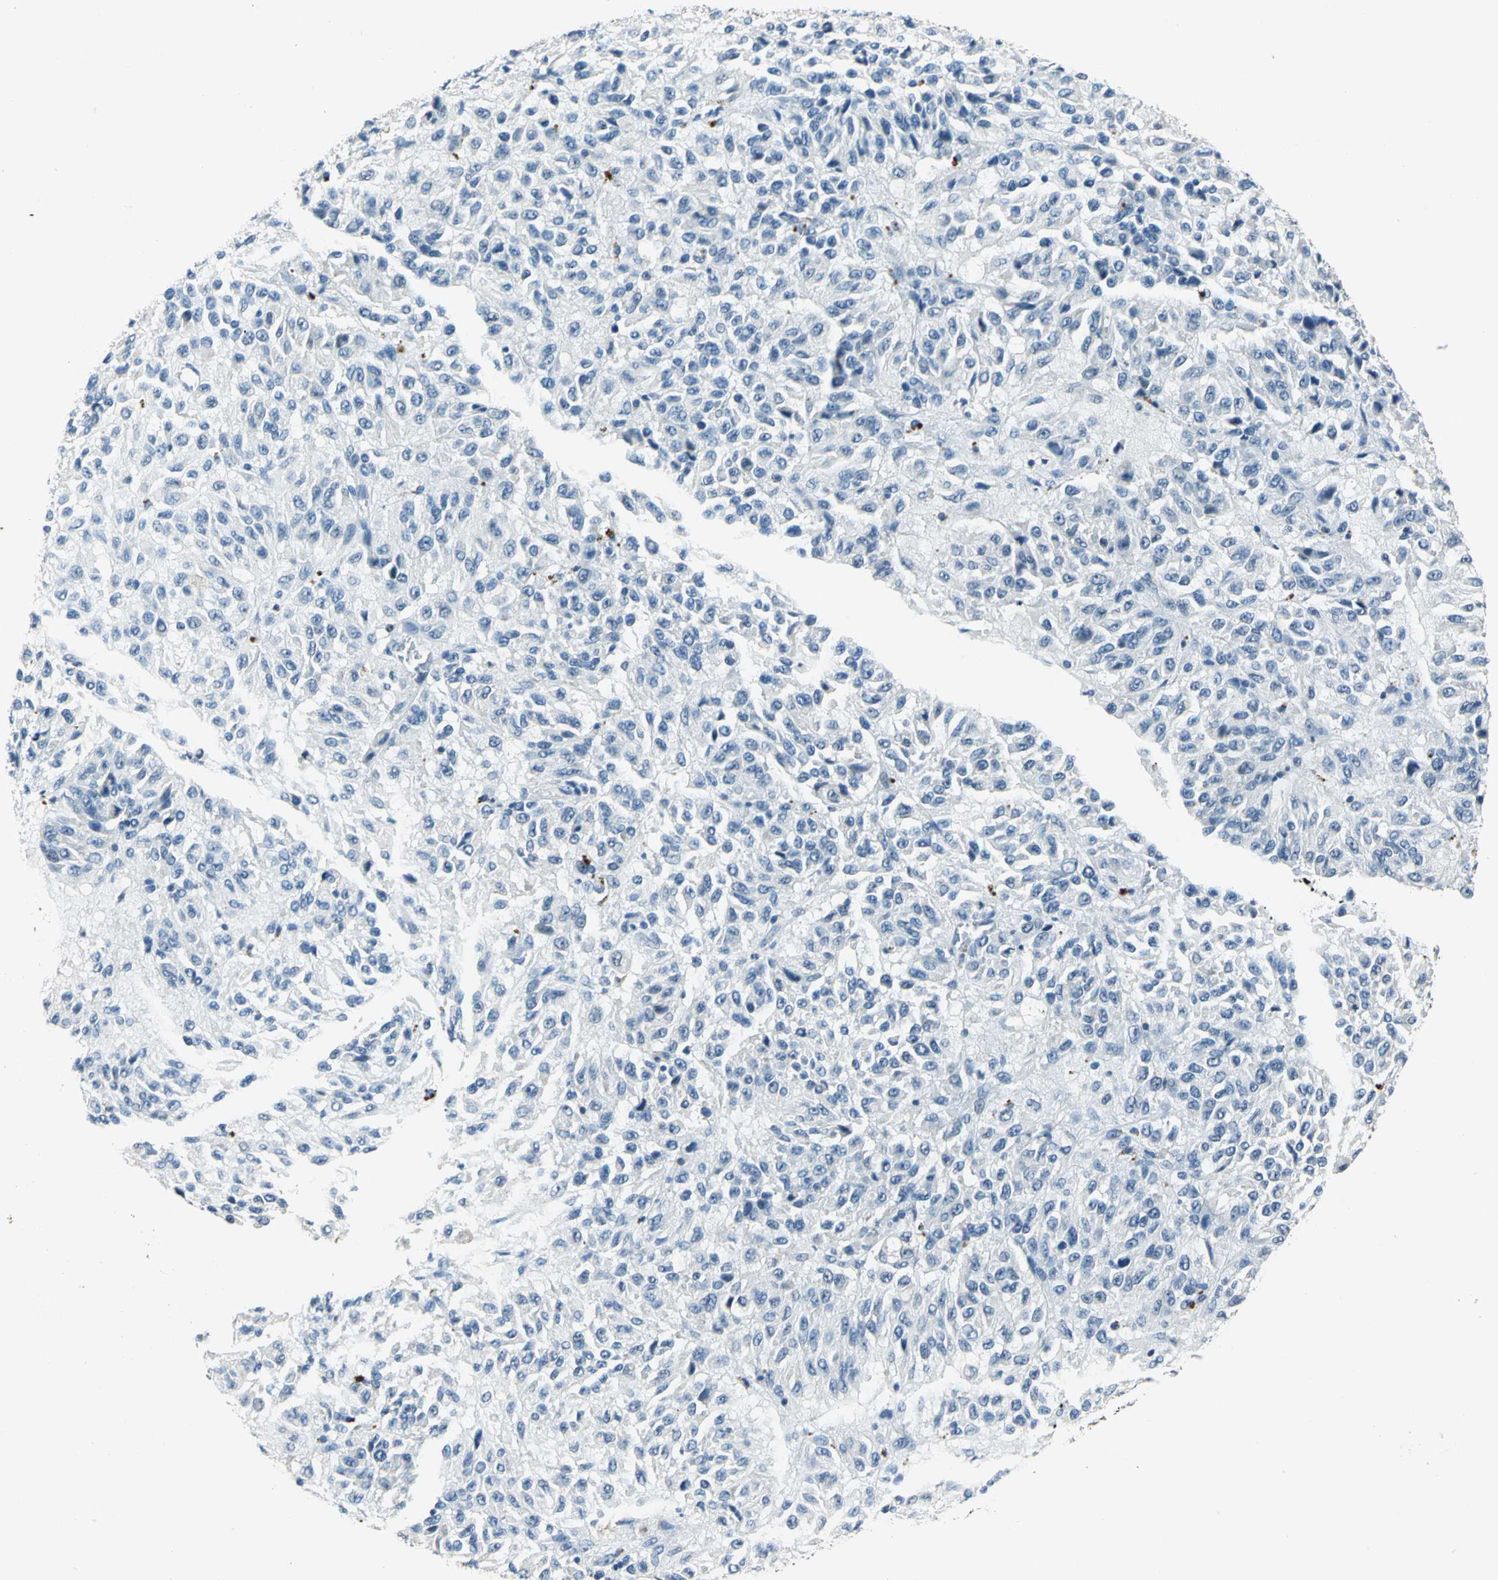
{"staining": {"intensity": "negative", "quantity": "none", "location": "none"}, "tissue": "melanoma", "cell_type": "Tumor cells", "image_type": "cancer", "snomed": [{"axis": "morphology", "description": "Malignant melanoma, Metastatic site"}, {"axis": "topography", "description": "Lung"}], "caption": "Immunohistochemical staining of human melanoma exhibits no significant expression in tumor cells.", "gene": "RAD17", "patient": {"sex": "male", "age": 64}}